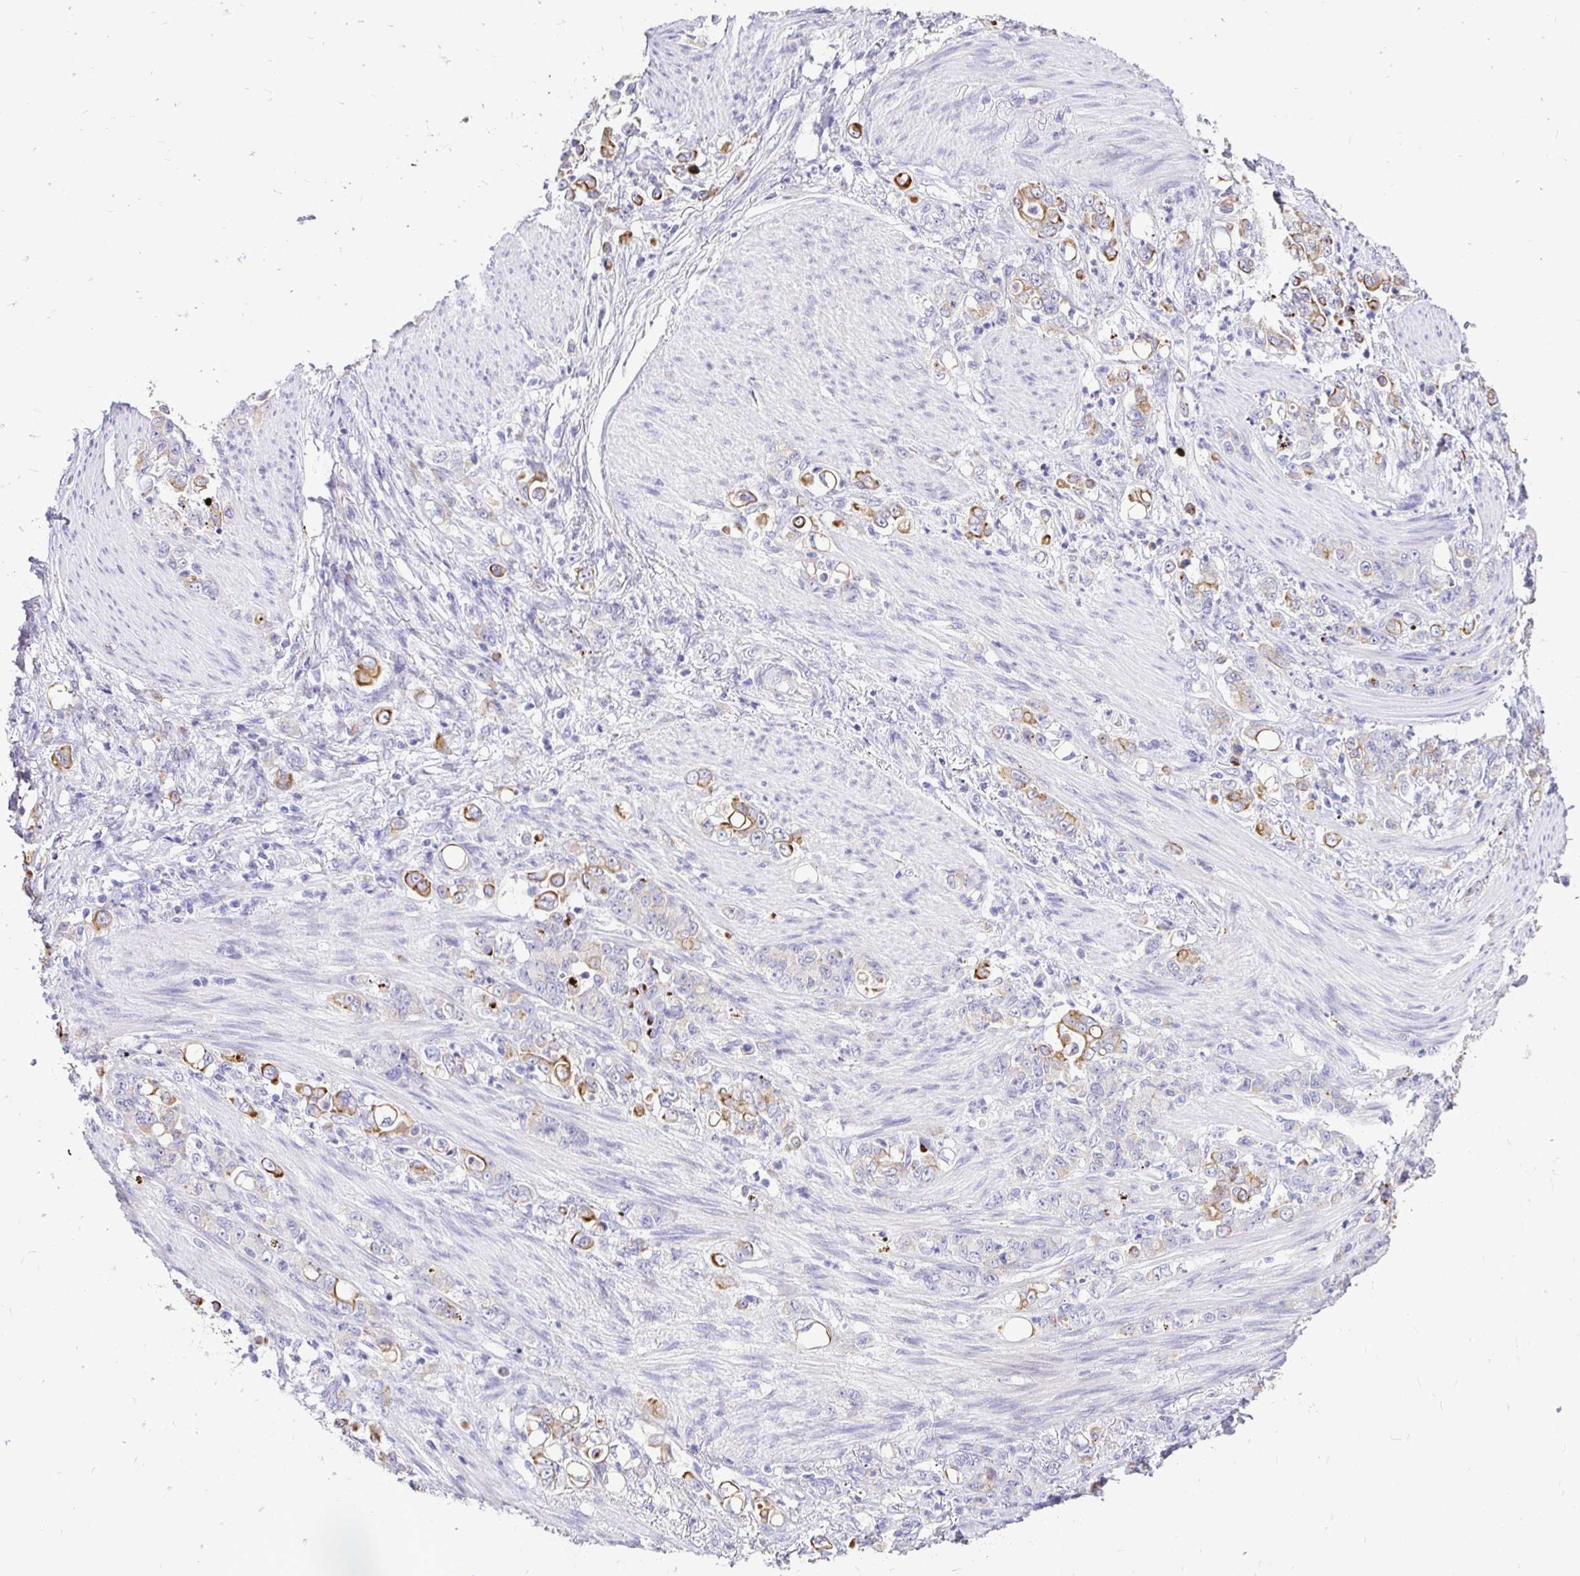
{"staining": {"intensity": "moderate", "quantity": "25%-75%", "location": "cytoplasmic/membranous"}, "tissue": "stomach cancer", "cell_type": "Tumor cells", "image_type": "cancer", "snomed": [{"axis": "morphology", "description": "Adenocarcinoma, NOS"}, {"axis": "topography", "description": "Stomach"}], "caption": "Approximately 25%-75% of tumor cells in human stomach adenocarcinoma display moderate cytoplasmic/membranous protein positivity as visualized by brown immunohistochemical staining.", "gene": "TAF1D", "patient": {"sex": "female", "age": 79}}